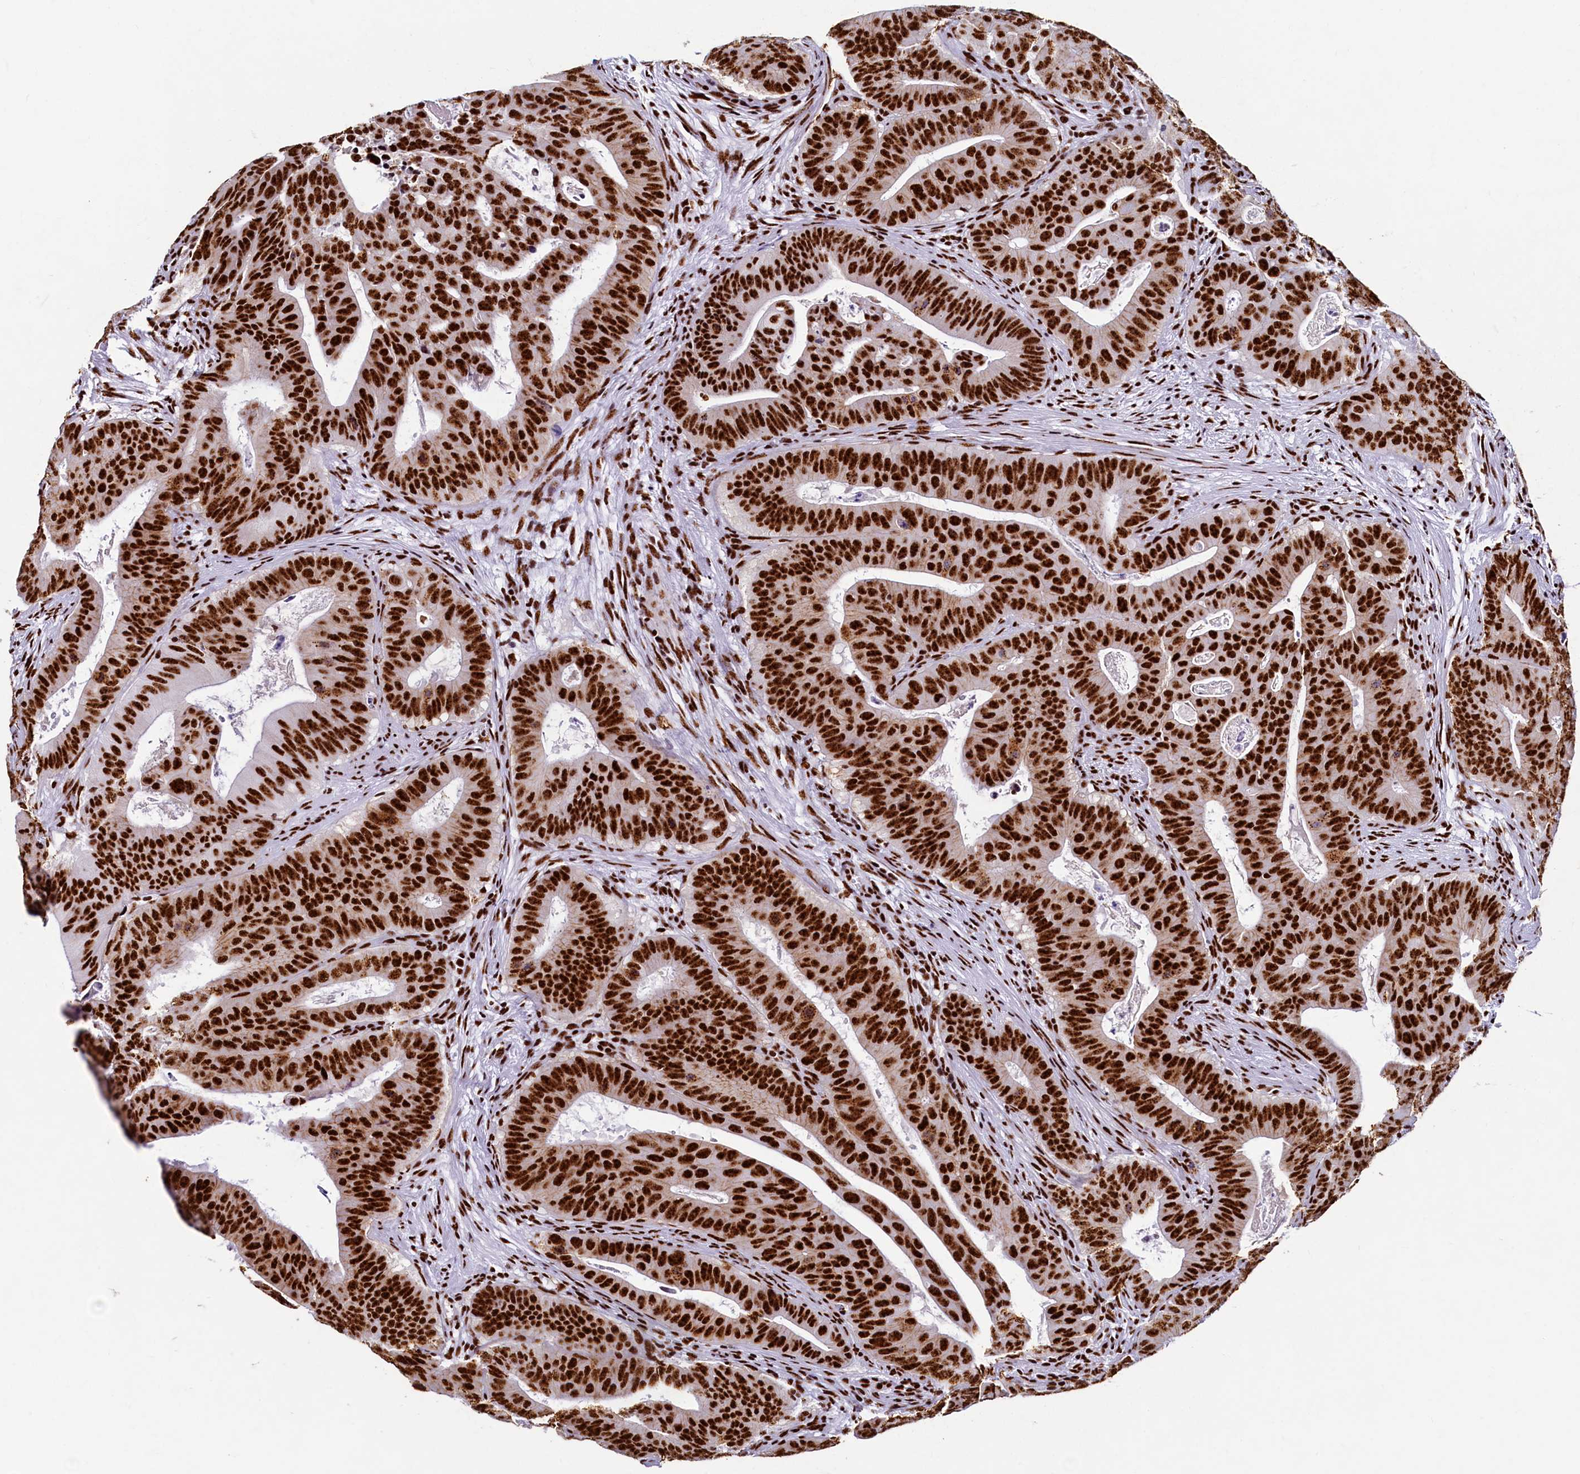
{"staining": {"intensity": "strong", "quantity": ">75%", "location": "nuclear"}, "tissue": "colorectal cancer", "cell_type": "Tumor cells", "image_type": "cancer", "snomed": [{"axis": "morphology", "description": "Adenocarcinoma, NOS"}, {"axis": "topography", "description": "Rectum"}], "caption": "Protein expression analysis of adenocarcinoma (colorectal) displays strong nuclear expression in about >75% of tumor cells.", "gene": "SRRM2", "patient": {"sex": "female", "age": 75}}